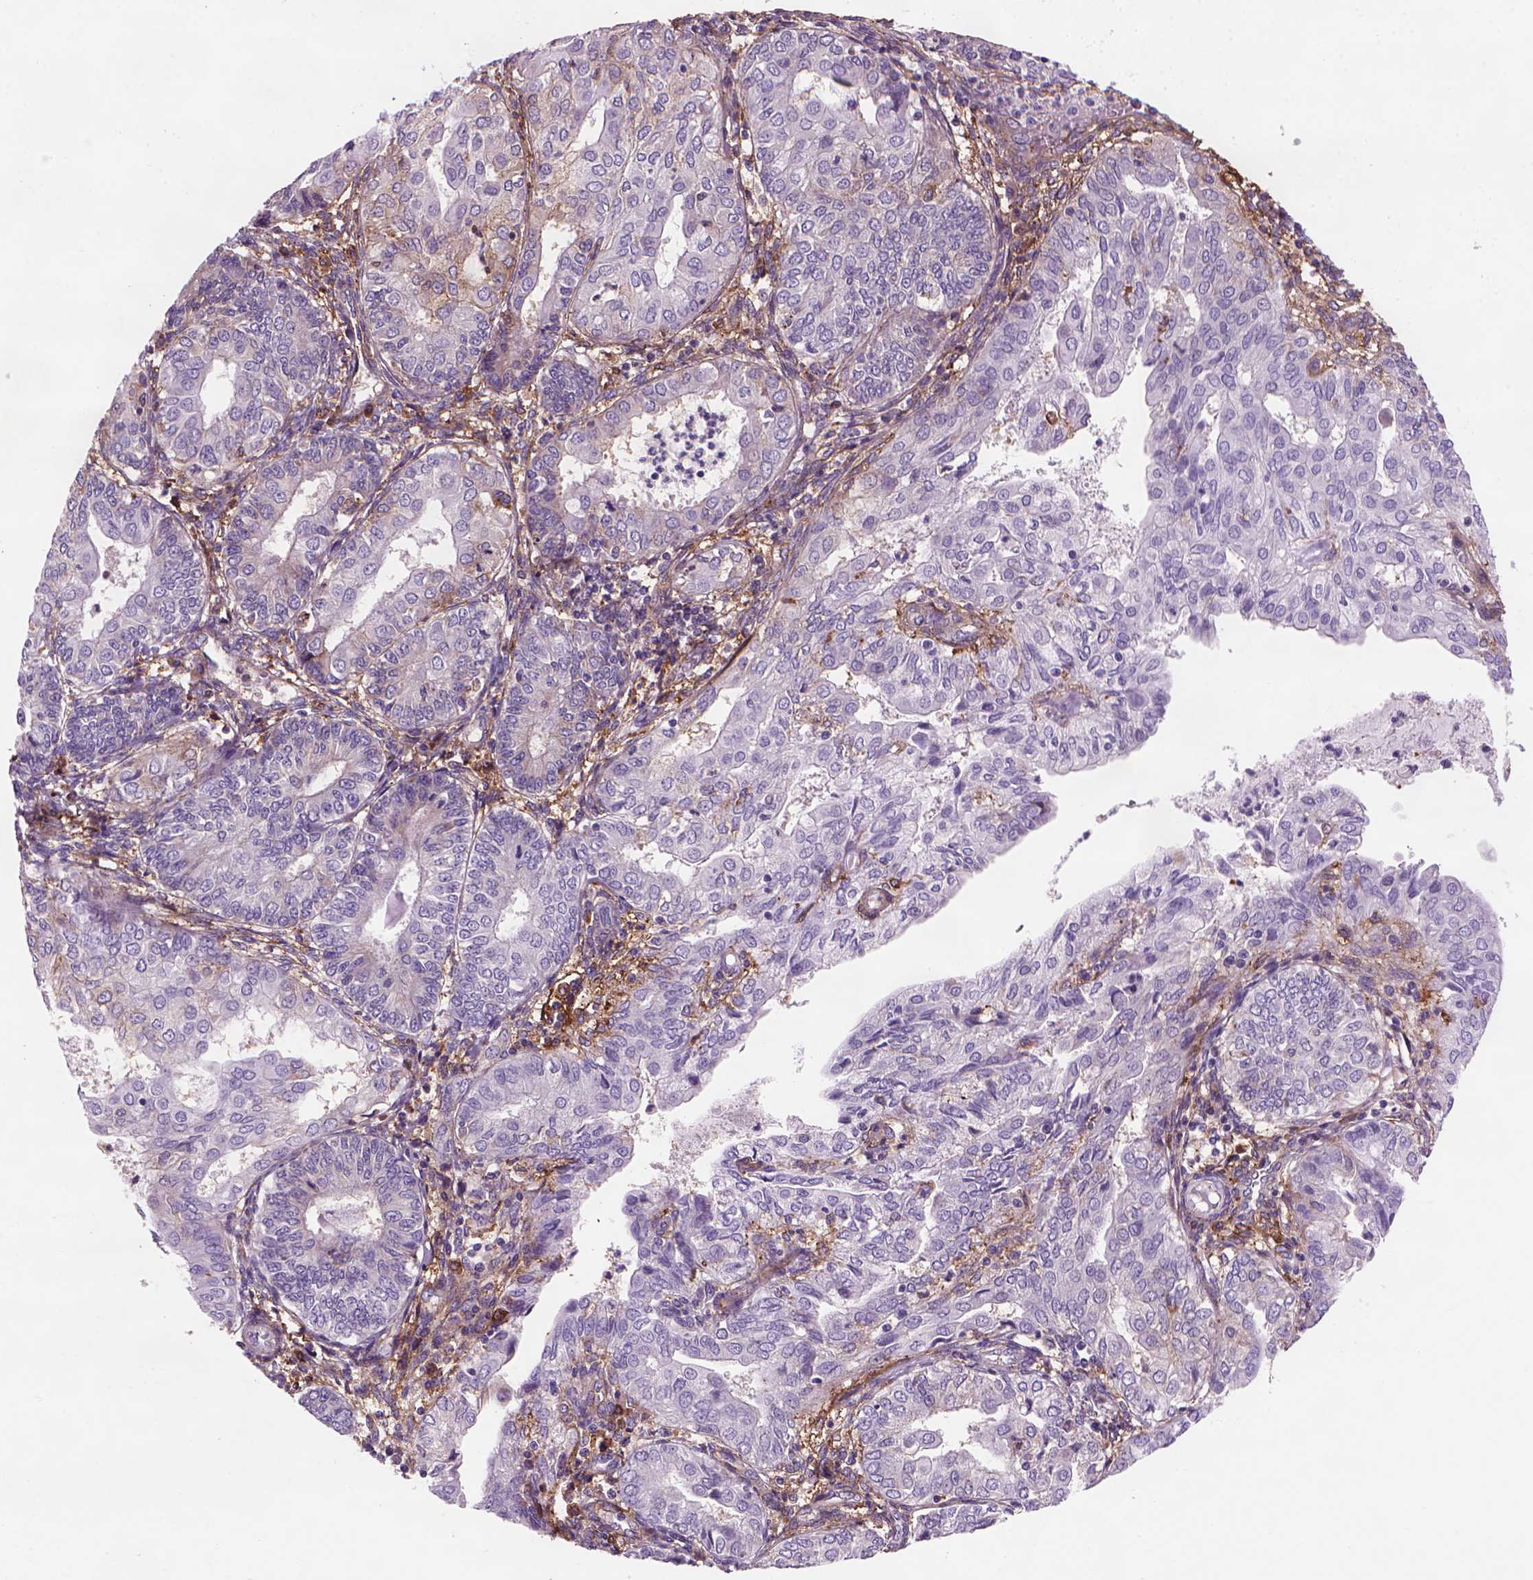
{"staining": {"intensity": "negative", "quantity": "none", "location": "none"}, "tissue": "endometrial cancer", "cell_type": "Tumor cells", "image_type": "cancer", "snomed": [{"axis": "morphology", "description": "Adenocarcinoma, NOS"}, {"axis": "topography", "description": "Endometrium"}], "caption": "Tumor cells are negative for brown protein staining in adenocarcinoma (endometrial).", "gene": "MARCKS", "patient": {"sex": "female", "age": 68}}